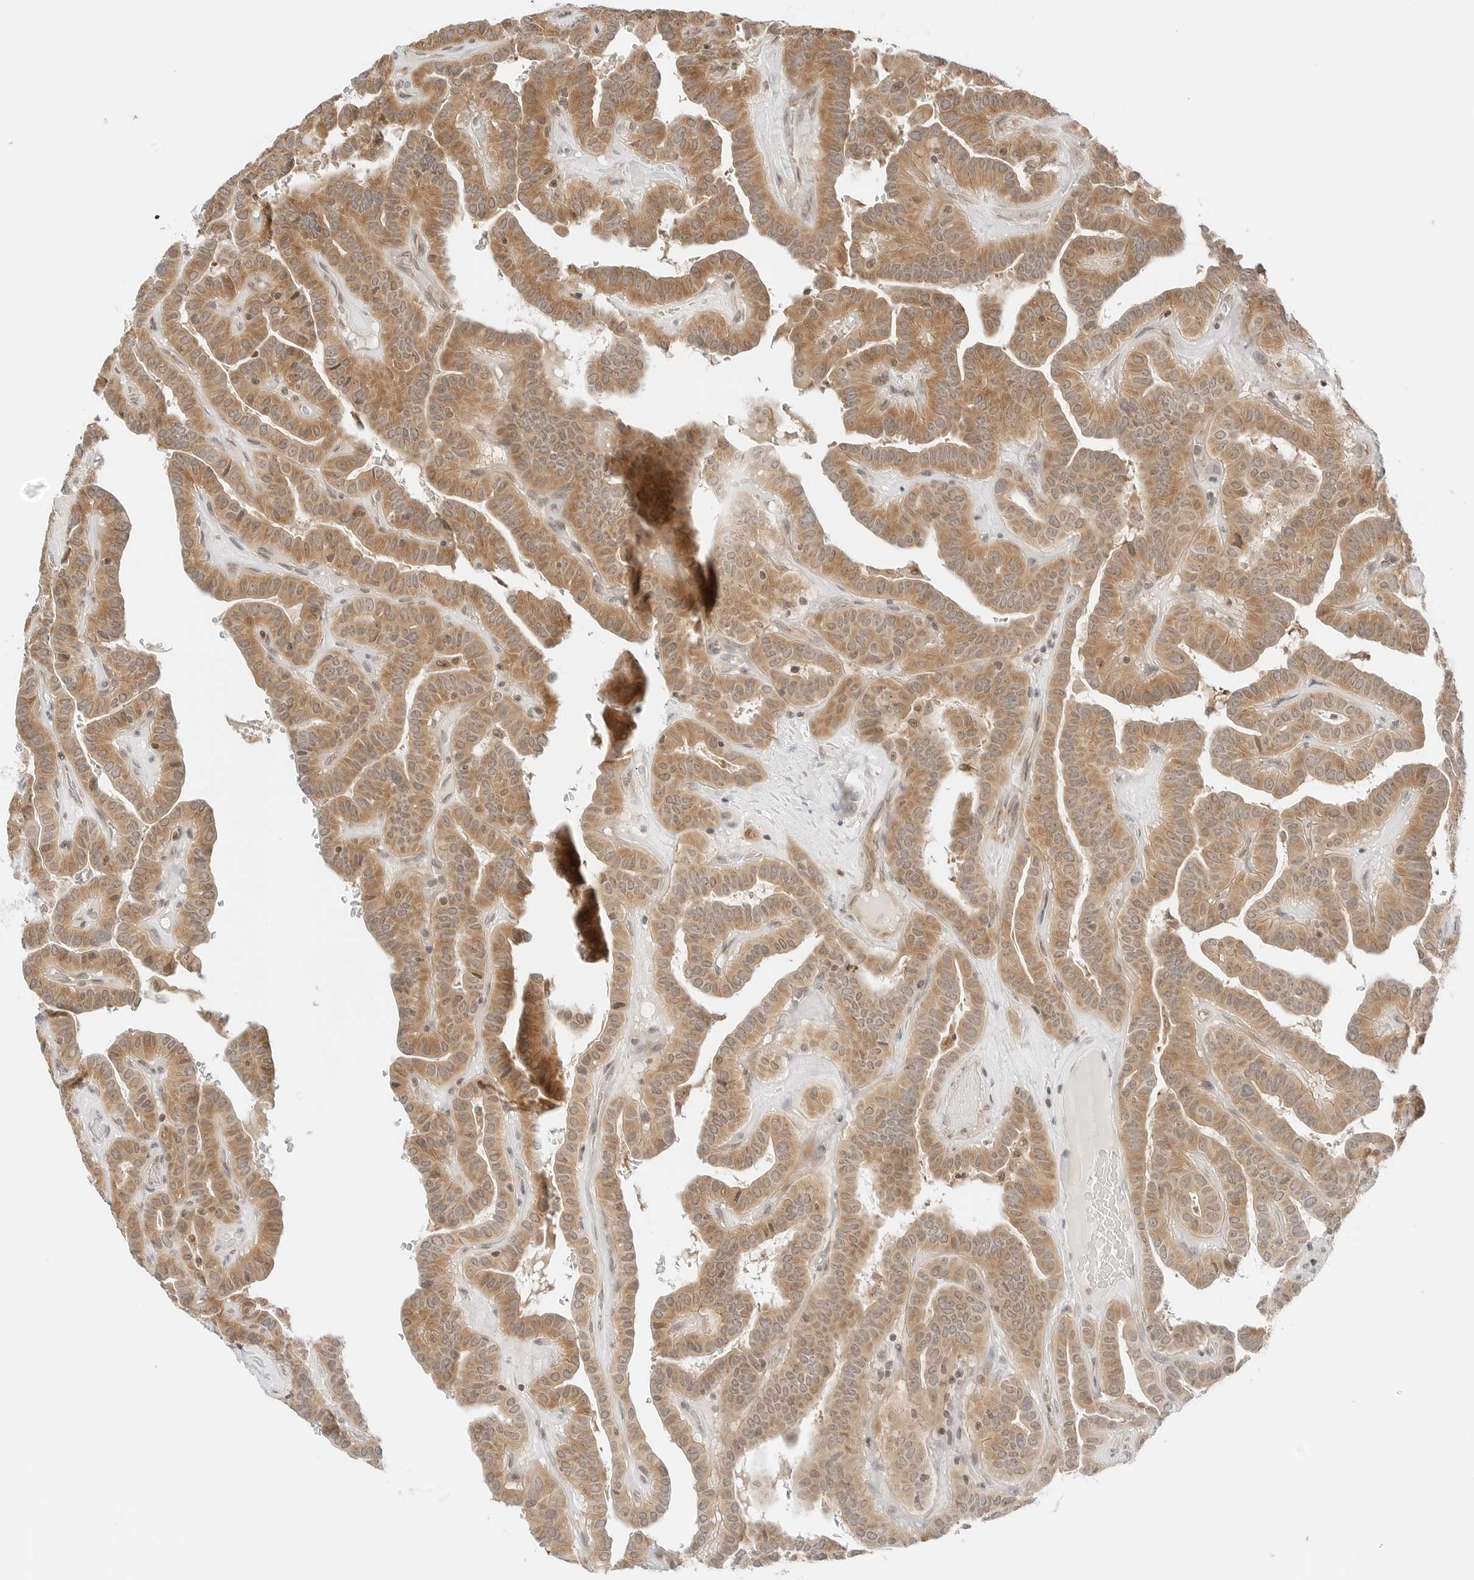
{"staining": {"intensity": "moderate", "quantity": ">75%", "location": "cytoplasmic/membranous"}, "tissue": "thyroid cancer", "cell_type": "Tumor cells", "image_type": "cancer", "snomed": [{"axis": "morphology", "description": "Papillary adenocarcinoma, NOS"}, {"axis": "topography", "description": "Thyroid gland"}], "caption": "Thyroid papillary adenocarcinoma stained with a protein marker reveals moderate staining in tumor cells.", "gene": "IQCC", "patient": {"sex": "male", "age": 77}}